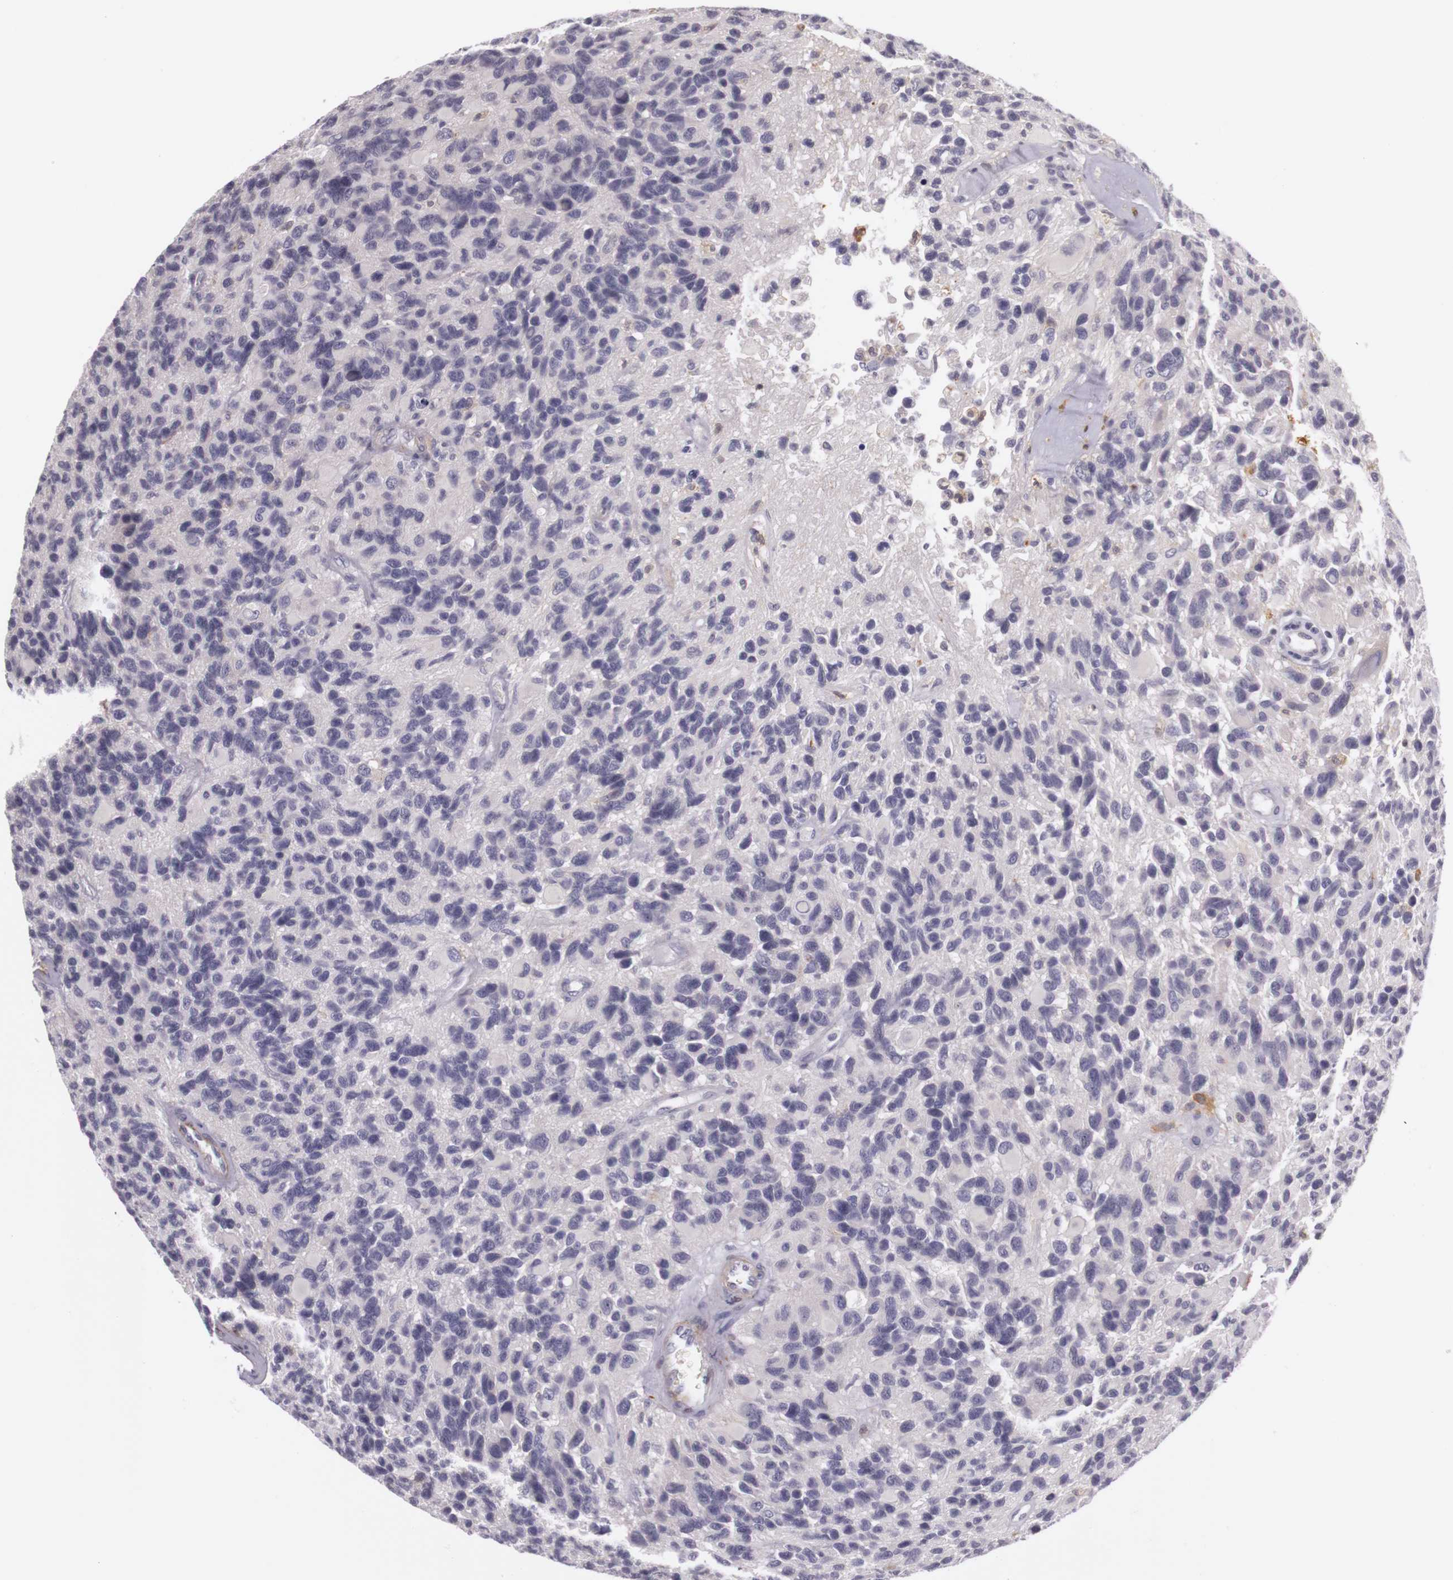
{"staining": {"intensity": "negative", "quantity": "none", "location": "none"}, "tissue": "glioma", "cell_type": "Tumor cells", "image_type": "cancer", "snomed": [{"axis": "morphology", "description": "Glioma, malignant, High grade"}, {"axis": "topography", "description": "Brain"}], "caption": "Micrograph shows no protein staining in tumor cells of high-grade glioma (malignant) tissue.", "gene": "CNTN2", "patient": {"sex": "male", "age": 77}}